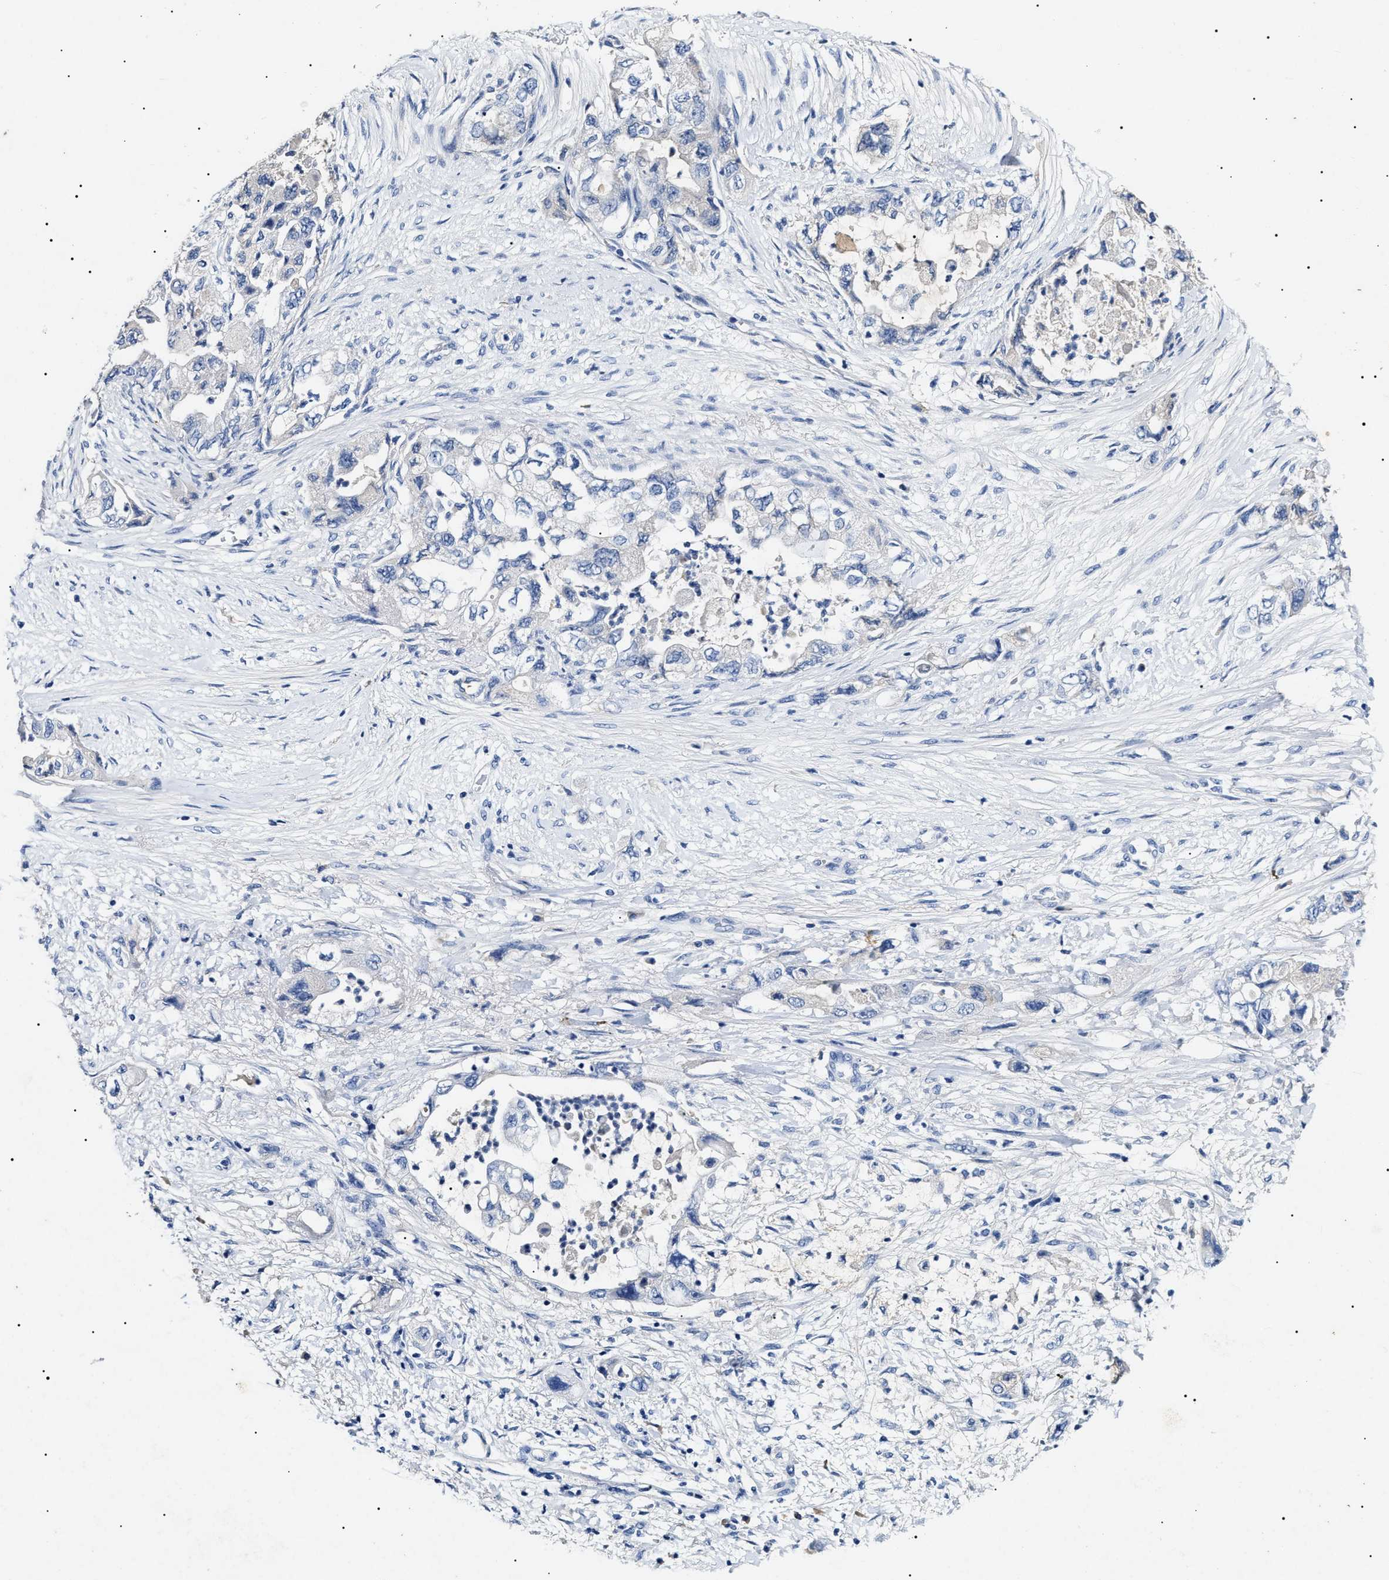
{"staining": {"intensity": "negative", "quantity": "none", "location": "none"}, "tissue": "pancreatic cancer", "cell_type": "Tumor cells", "image_type": "cancer", "snomed": [{"axis": "morphology", "description": "Adenocarcinoma, NOS"}, {"axis": "topography", "description": "Pancreas"}], "caption": "DAB immunohistochemical staining of pancreatic cancer demonstrates no significant staining in tumor cells. (Stains: DAB immunohistochemistry (IHC) with hematoxylin counter stain, Microscopy: brightfield microscopy at high magnification).", "gene": "LRRC8E", "patient": {"sex": "female", "age": 73}}